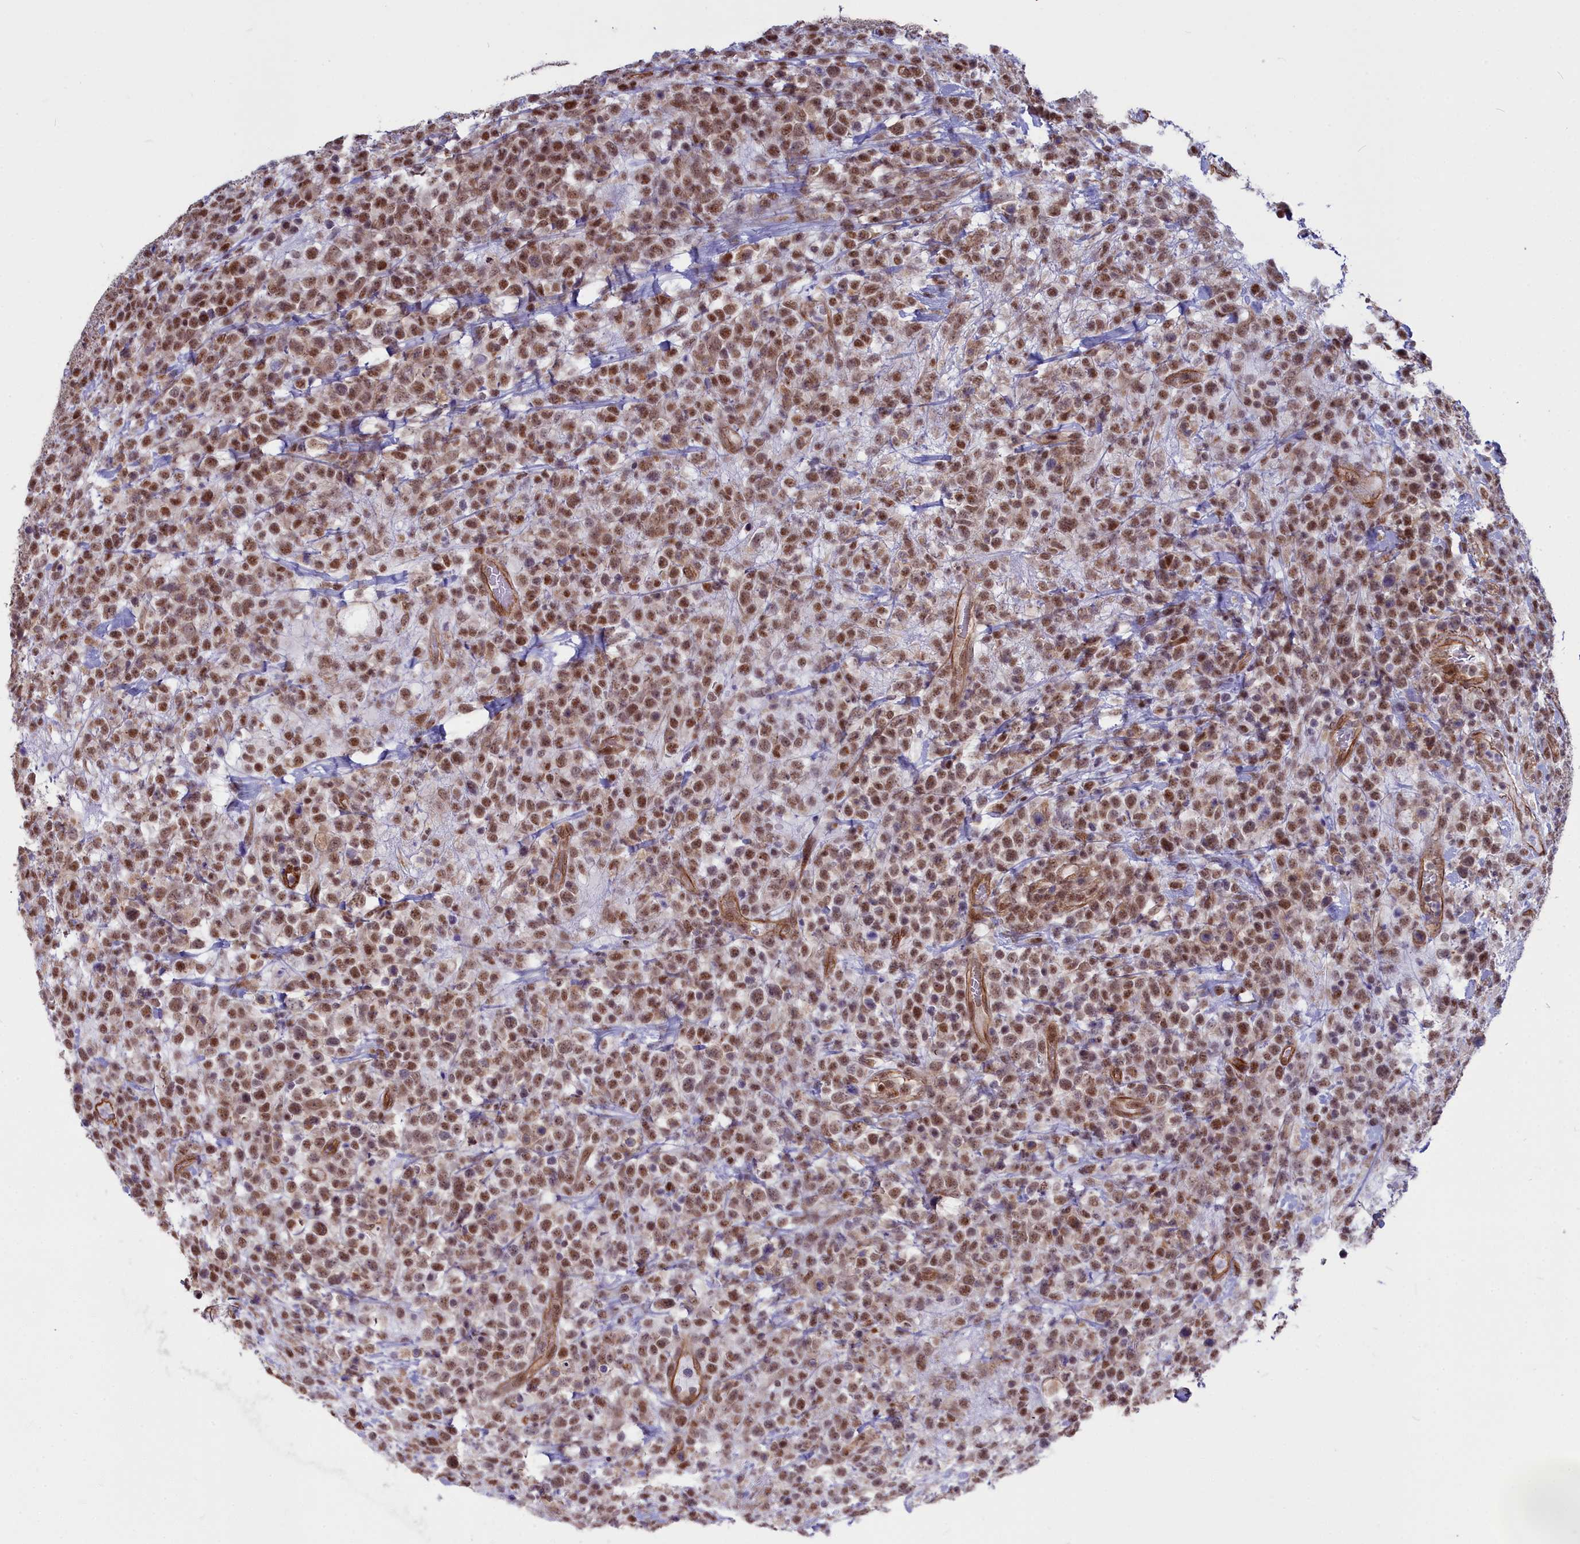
{"staining": {"intensity": "moderate", "quantity": ">75%", "location": "nuclear"}, "tissue": "lymphoma", "cell_type": "Tumor cells", "image_type": "cancer", "snomed": [{"axis": "morphology", "description": "Malignant lymphoma, non-Hodgkin's type, High grade"}, {"axis": "topography", "description": "Colon"}], "caption": "Tumor cells display moderate nuclear staining in approximately >75% of cells in lymphoma. (Brightfield microscopy of DAB IHC at high magnification).", "gene": "YJU2", "patient": {"sex": "female", "age": 53}}